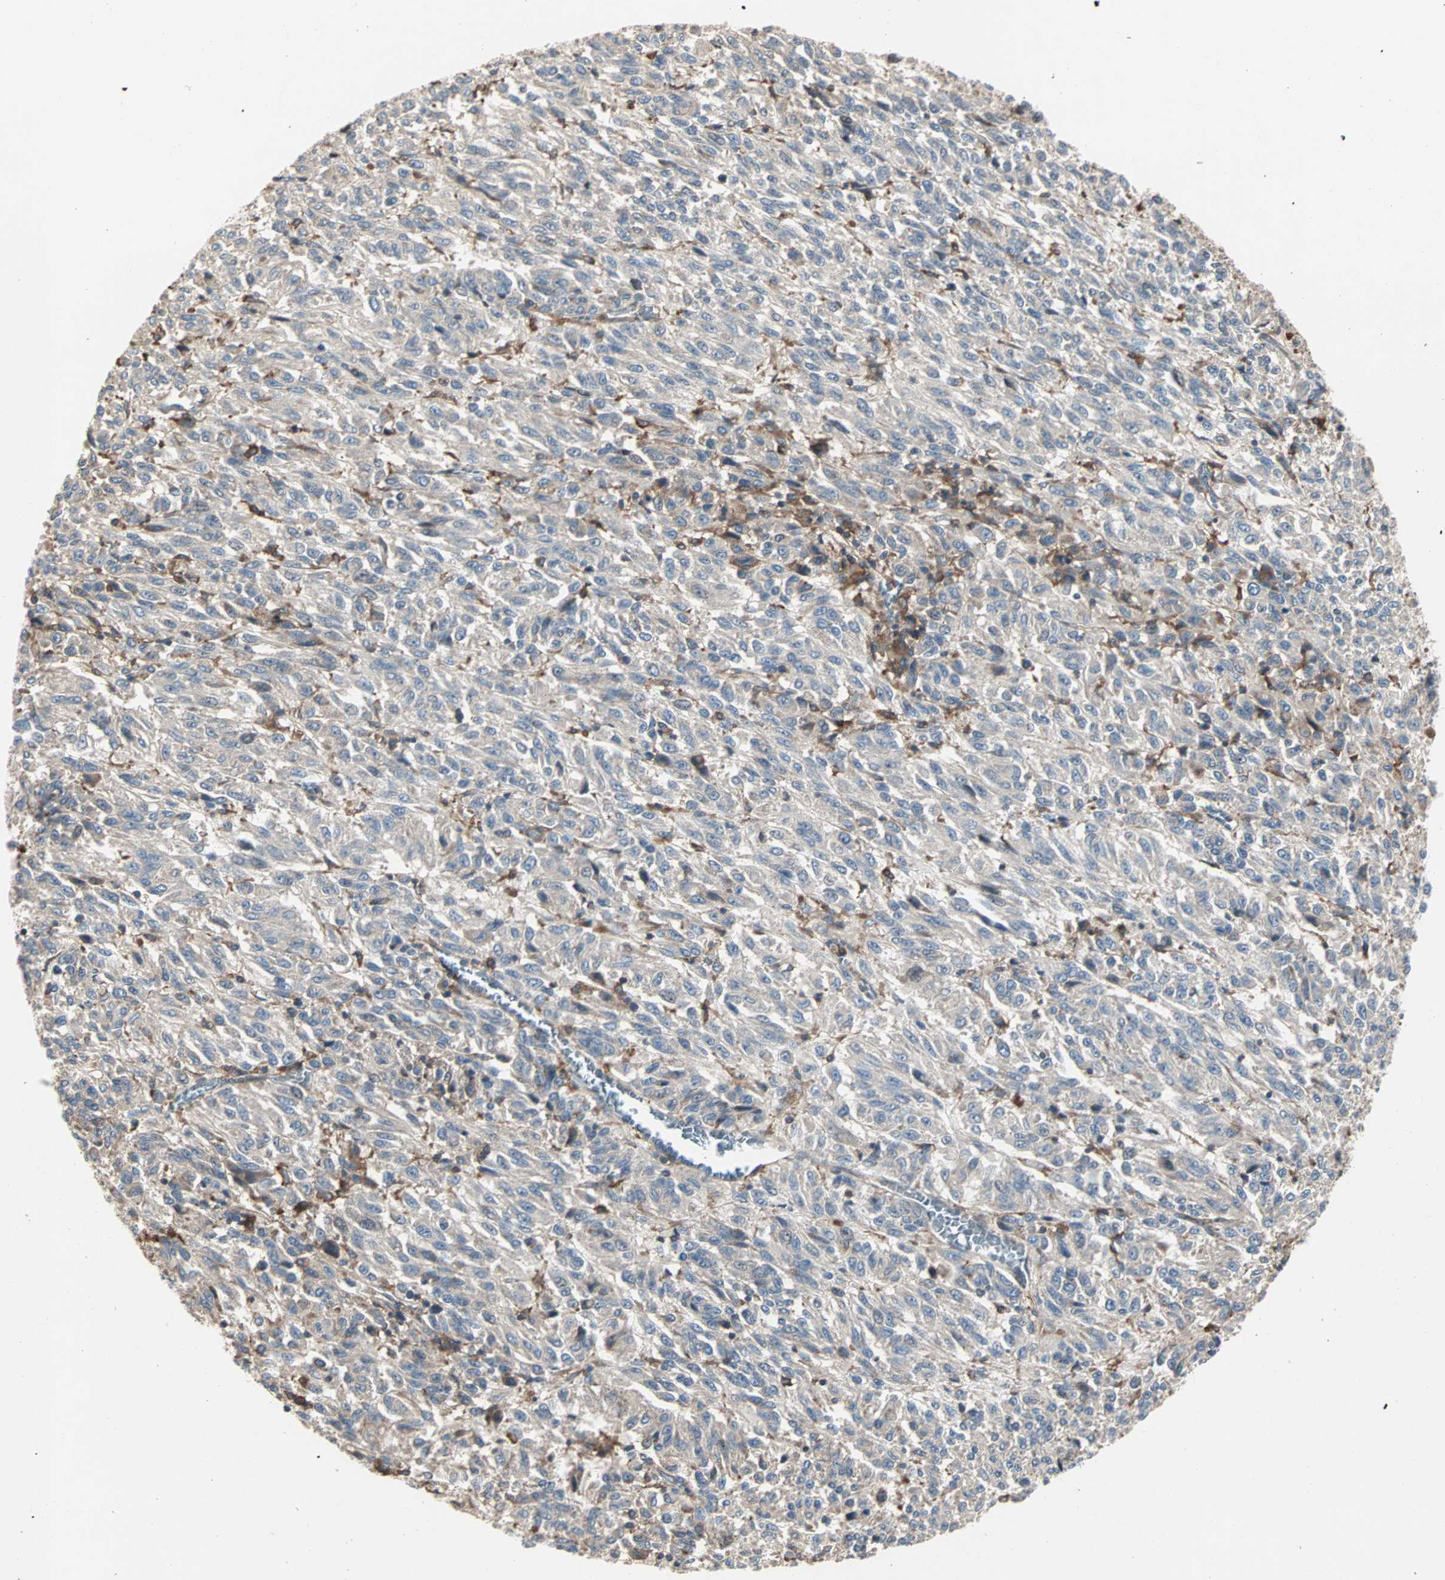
{"staining": {"intensity": "weak", "quantity": "<25%", "location": "cytoplasmic/membranous"}, "tissue": "melanoma", "cell_type": "Tumor cells", "image_type": "cancer", "snomed": [{"axis": "morphology", "description": "Malignant melanoma, Metastatic site"}, {"axis": "topography", "description": "Lung"}], "caption": "DAB immunohistochemical staining of human melanoma shows no significant staining in tumor cells.", "gene": "GNAI2", "patient": {"sex": "male", "age": 64}}